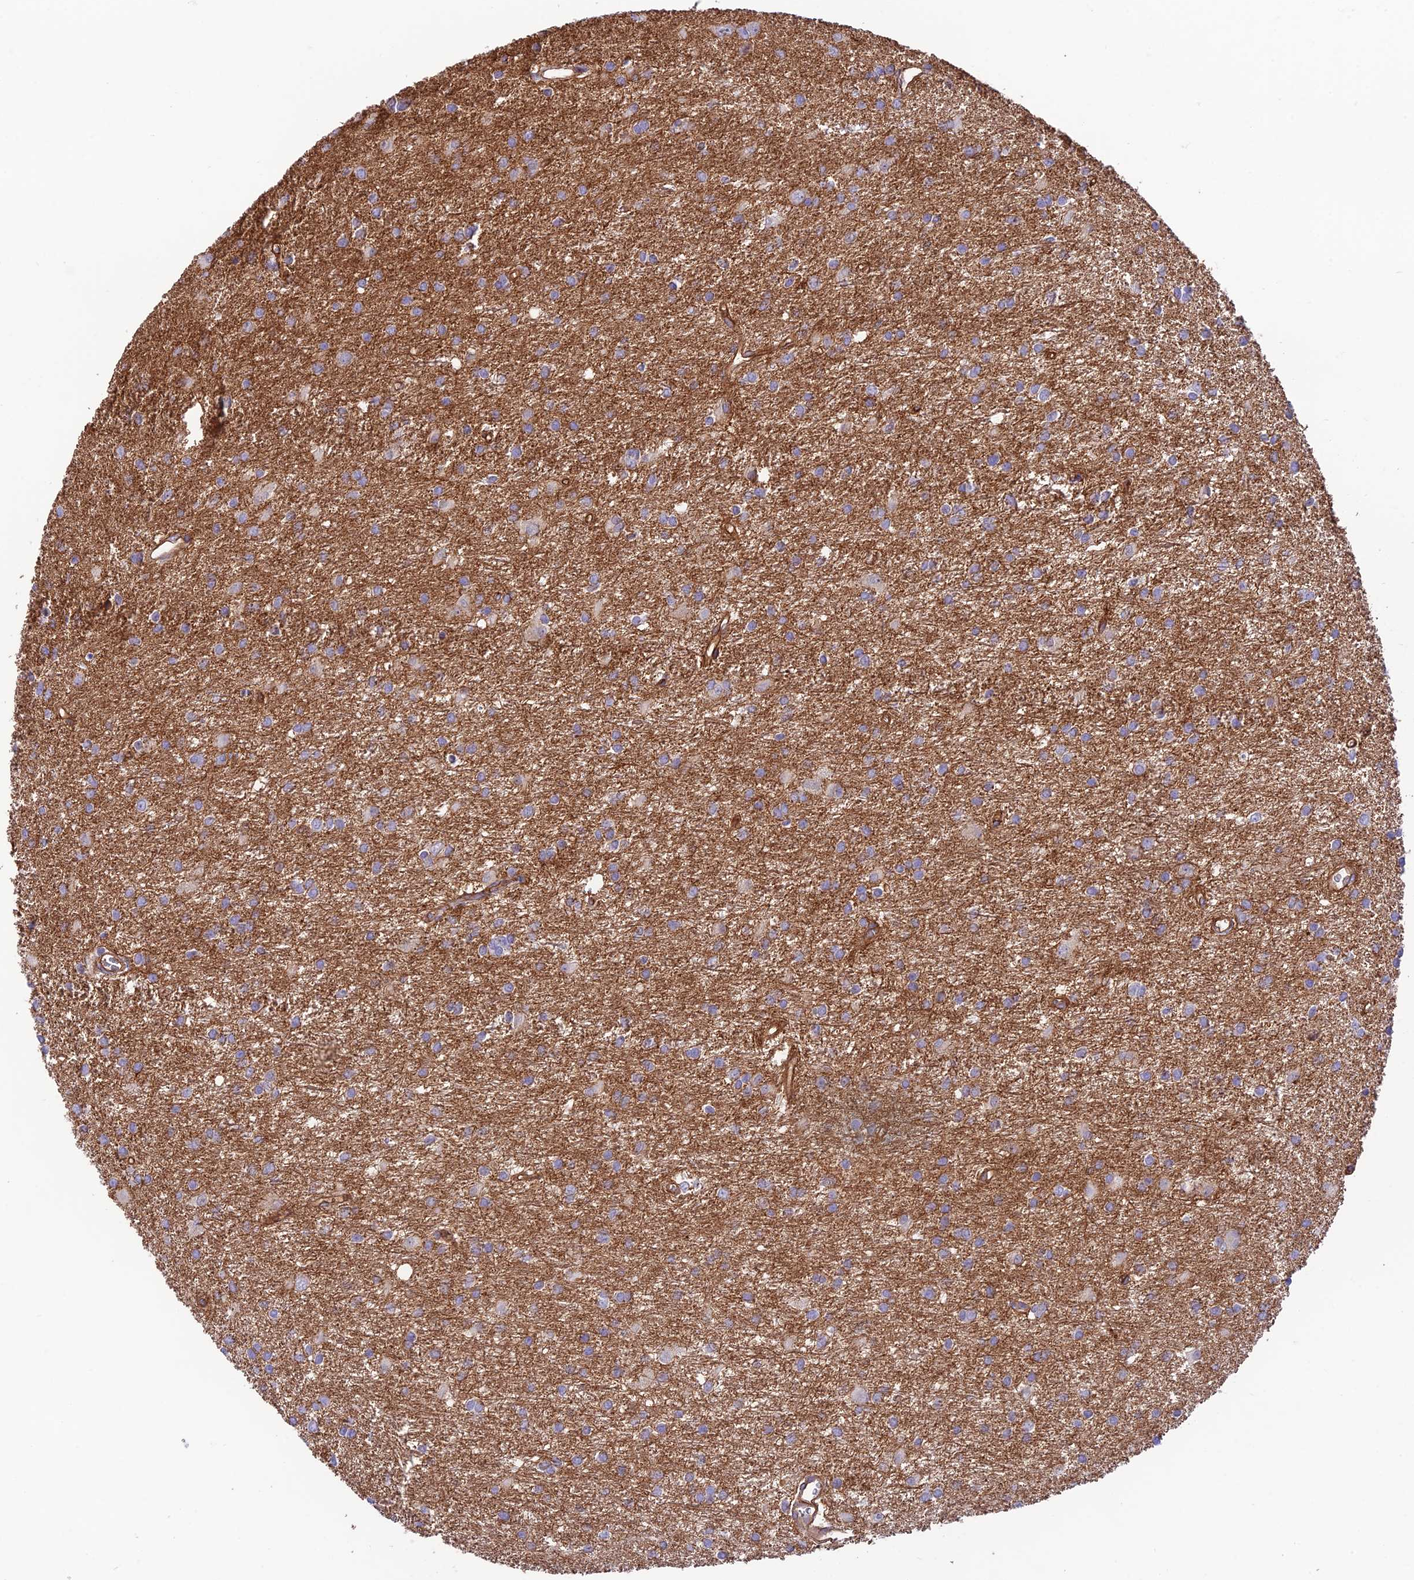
{"staining": {"intensity": "weak", "quantity": "25%-75%", "location": "cytoplasmic/membranous"}, "tissue": "glioma", "cell_type": "Tumor cells", "image_type": "cancer", "snomed": [{"axis": "morphology", "description": "Glioma, malignant, High grade"}, {"axis": "topography", "description": "Brain"}], "caption": "IHC staining of malignant glioma (high-grade), which reveals low levels of weak cytoplasmic/membranous expression in approximately 25%-75% of tumor cells indicating weak cytoplasmic/membranous protein expression. The staining was performed using DAB (3,3'-diaminobenzidine) (brown) for protein detection and nuclei were counterstained in hematoxylin (blue).", "gene": "YPEL5", "patient": {"sex": "female", "age": 50}}